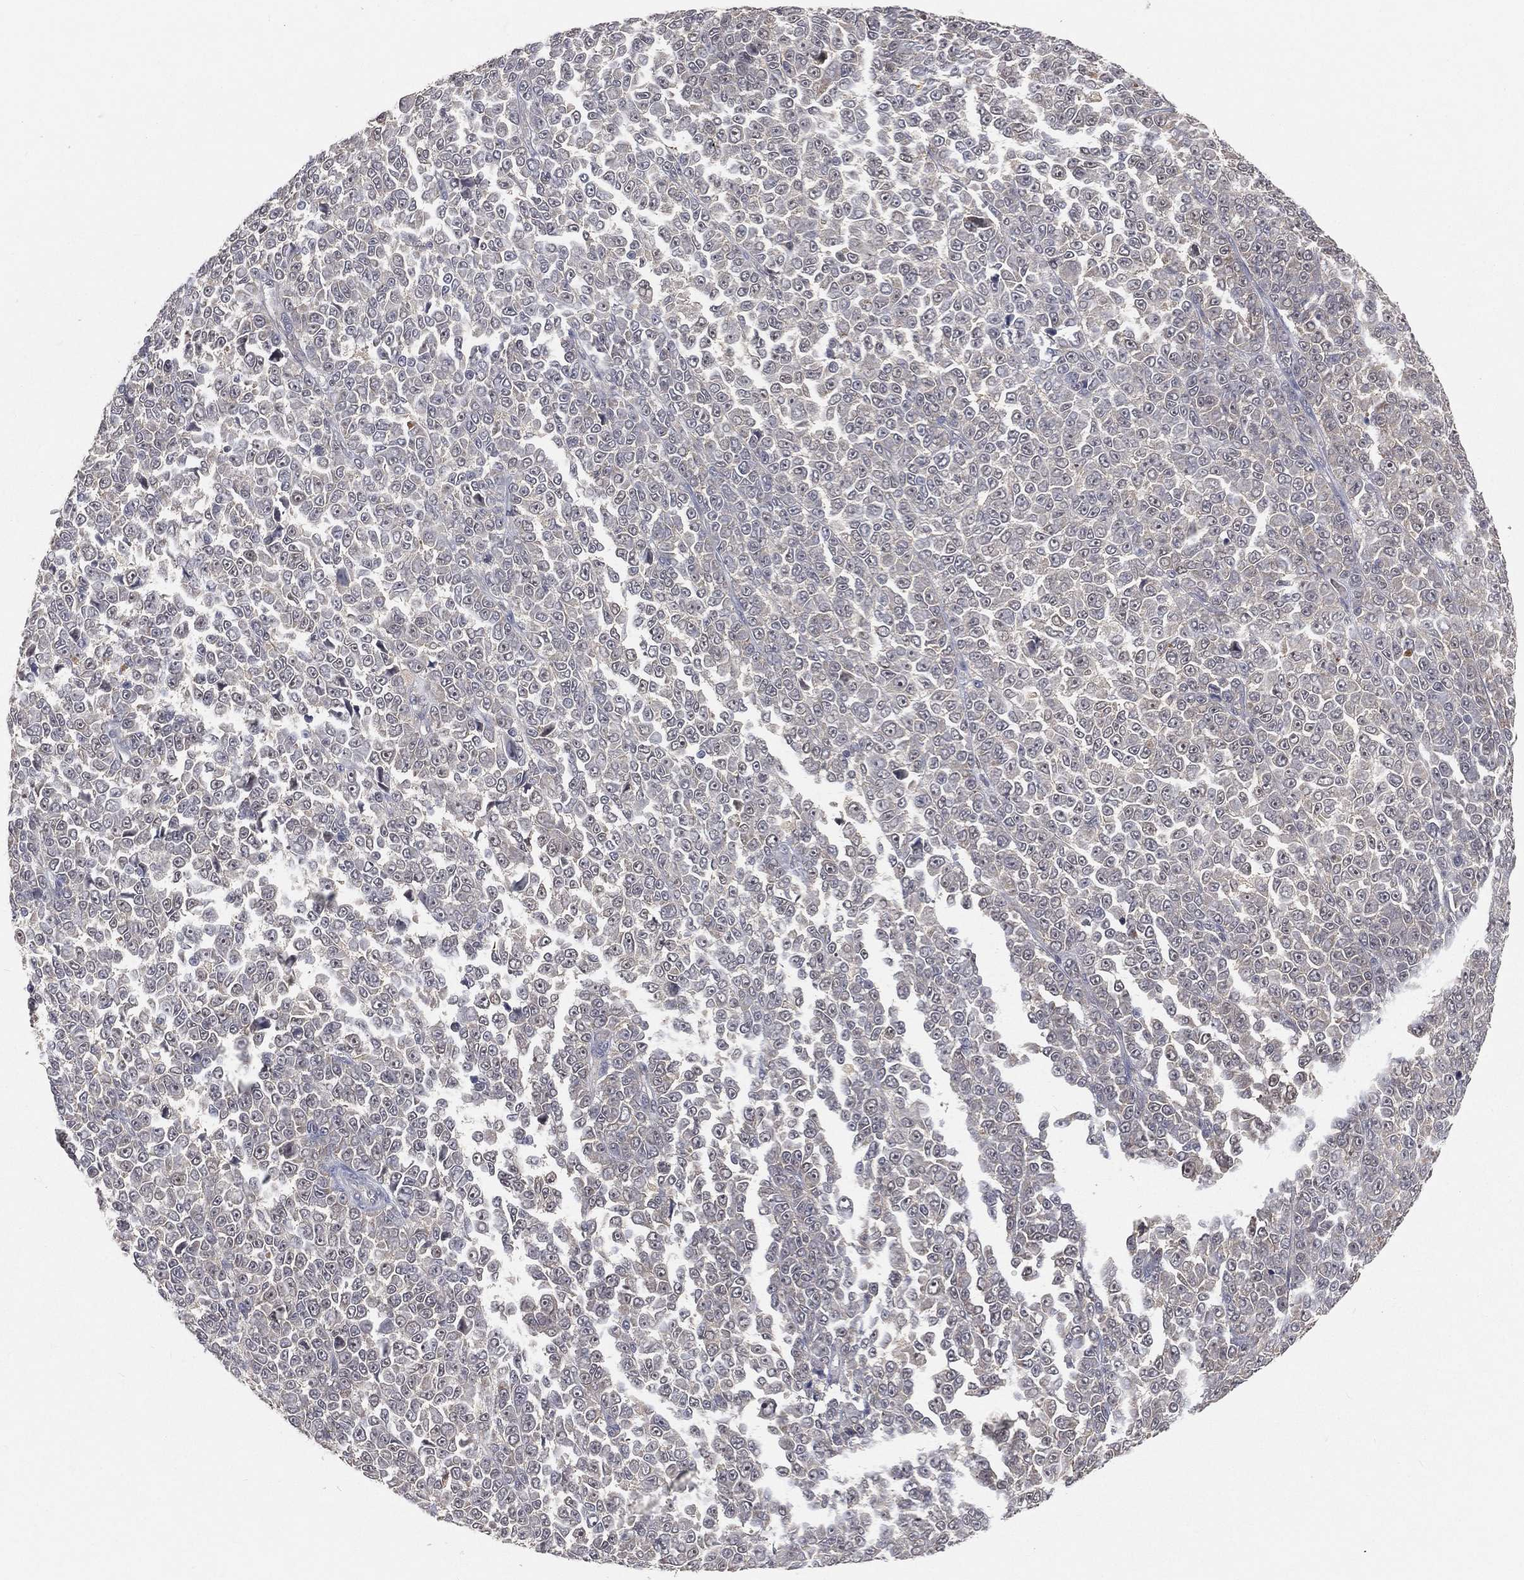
{"staining": {"intensity": "negative", "quantity": "none", "location": "none"}, "tissue": "melanoma", "cell_type": "Tumor cells", "image_type": "cancer", "snomed": [{"axis": "morphology", "description": "Malignant melanoma, NOS"}, {"axis": "topography", "description": "Skin"}], "caption": "The immunohistochemistry micrograph has no significant expression in tumor cells of malignant melanoma tissue.", "gene": "MAPK1", "patient": {"sex": "female", "age": 95}}